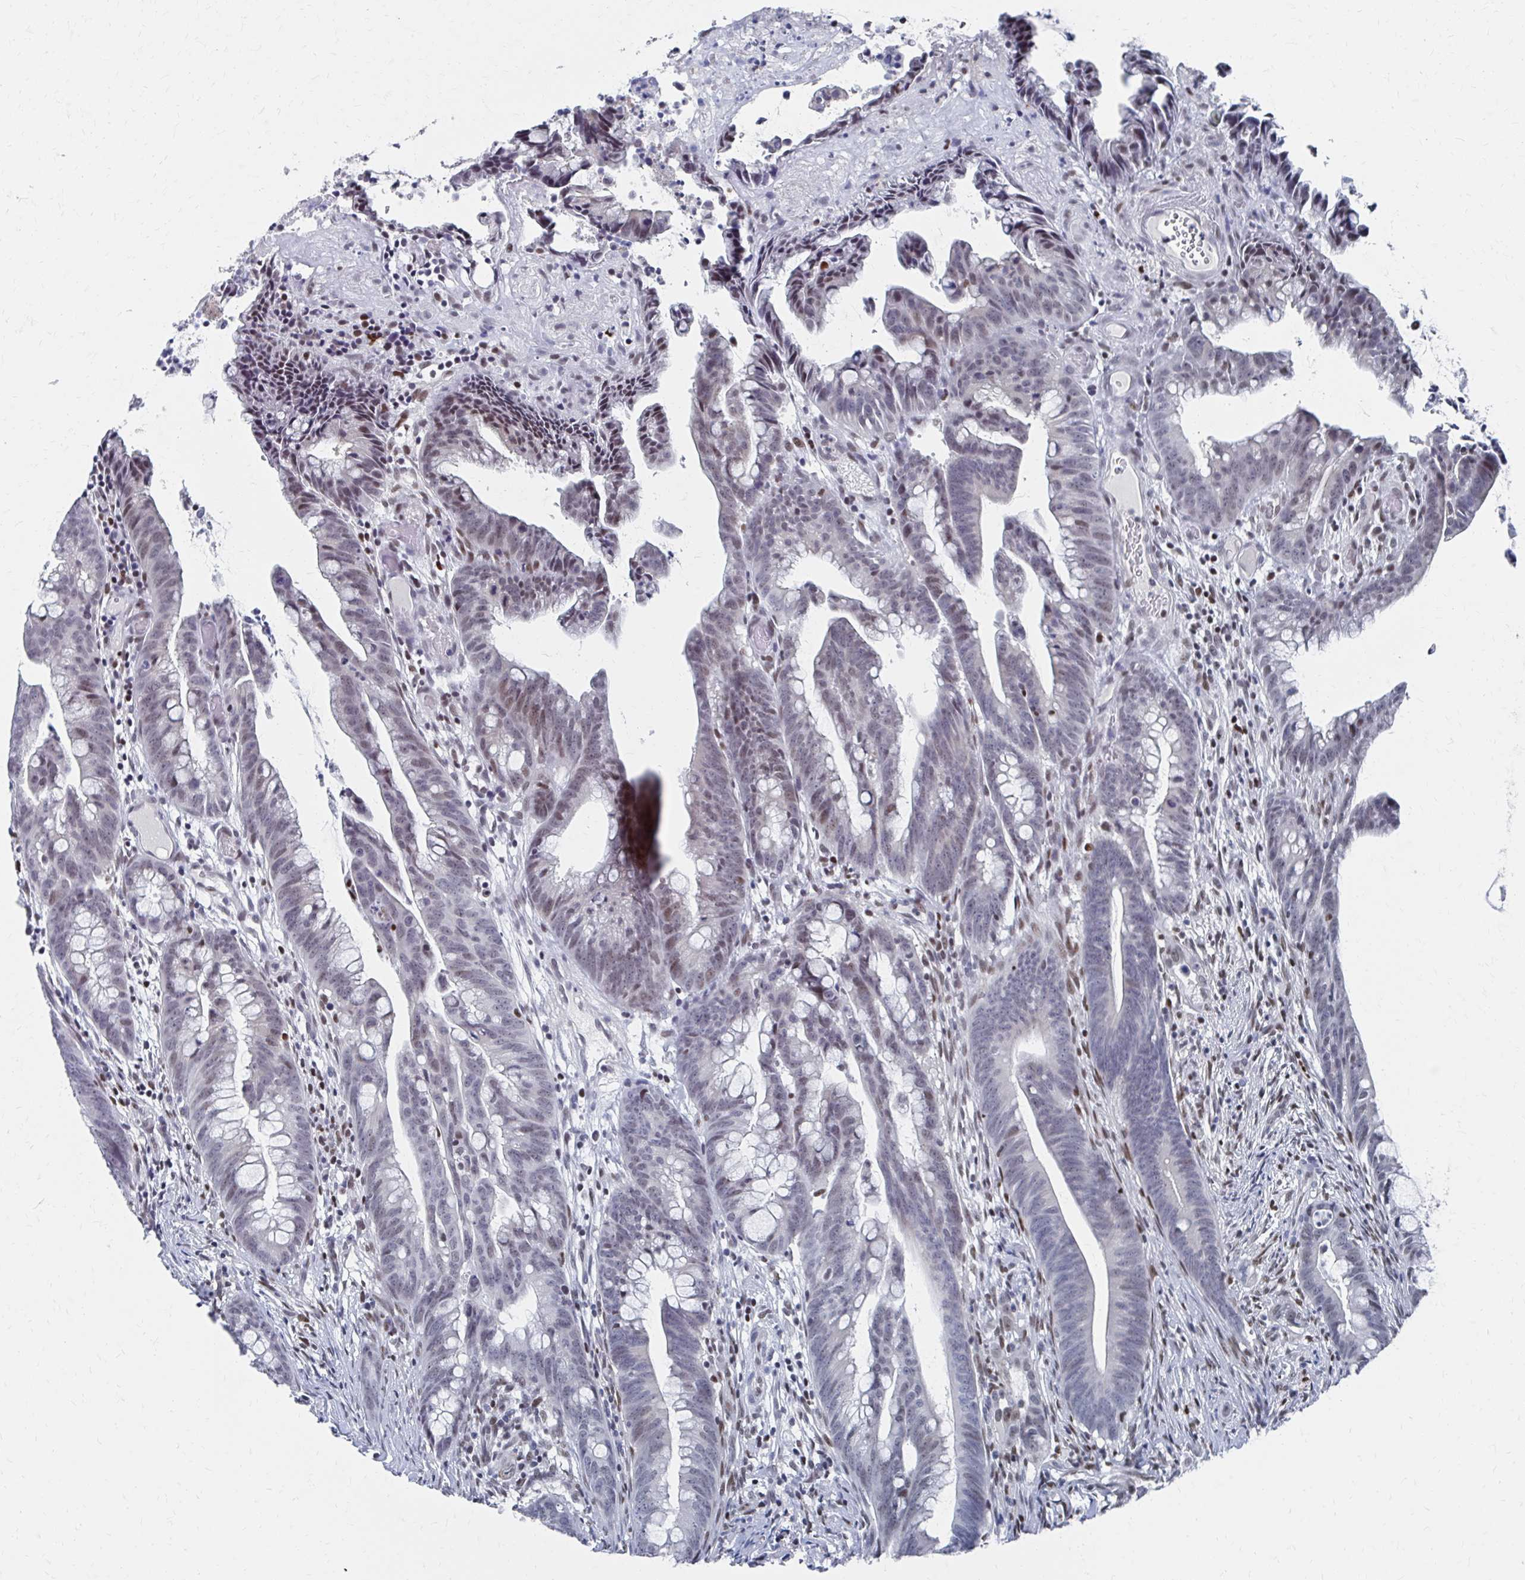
{"staining": {"intensity": "weak", "quantity": "25%-75%", "location": "nuclear"}, "tissue": "colorectal cancer", "cell_type": "Tumor cells", "image_type": "cancer", "snomed": [{"axis": "morphology", "description": "Adenocarcinoma, NOS"}, {"axis": "topography", "description": "Colon"}], "caption": "Immunohistochemical staining of human colorectal cancer (adenocarcinoma) exhibits weak nuclear protein expression in approximately 25%-75% of tumor cells. The staining was performed using DAB (3,3'-diaminobenzidine) to visualize the protein expression in brown, while the nuclei were stained in blue with hematoxylin (Magnification: 20x).", "gene": "CDIN1", "patient": {"sex": "male", "age": 62}}